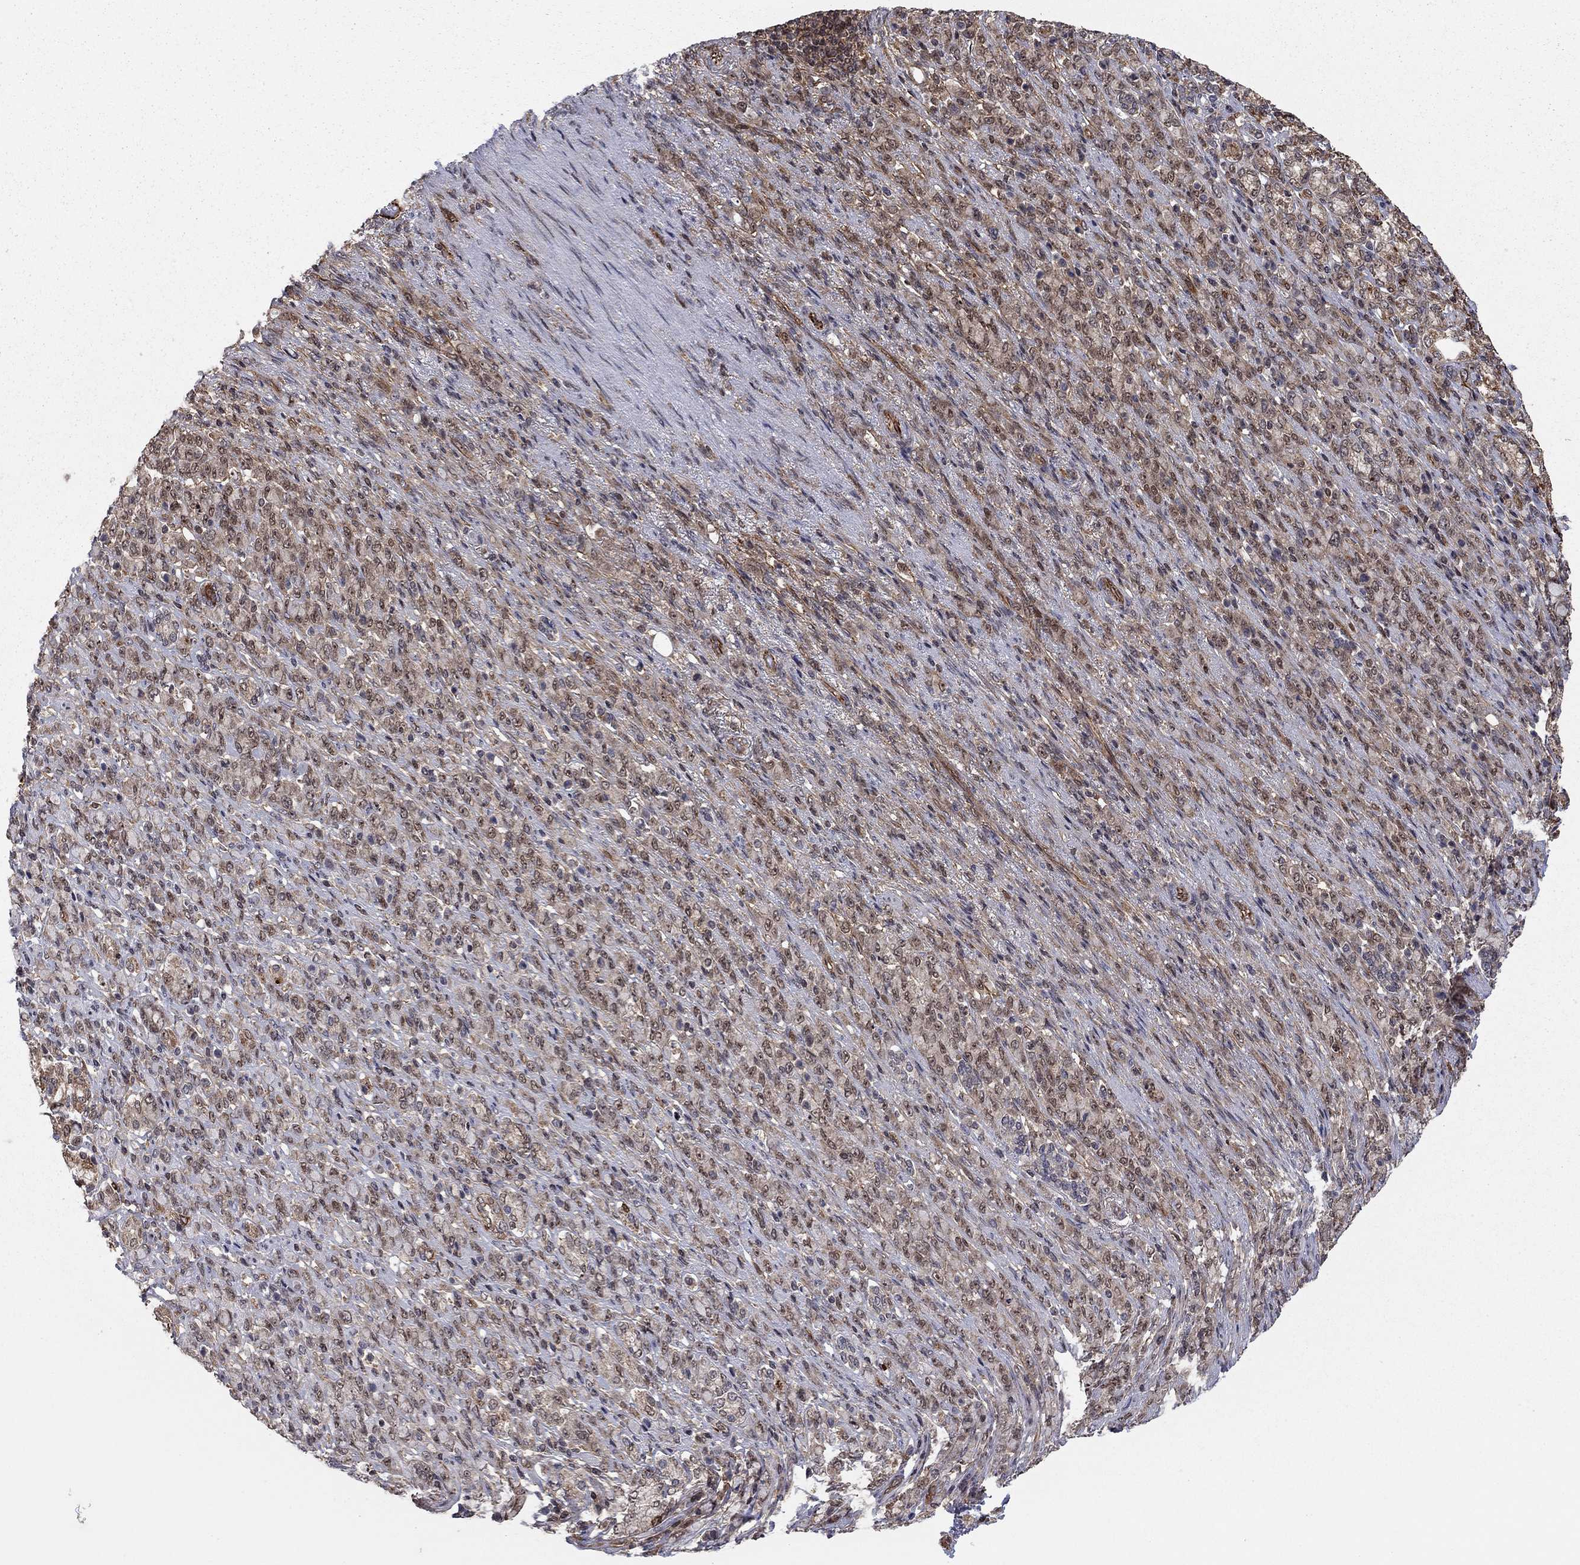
{"staining": {"intensity": "weak", "quantity": "25%-75%", "location": "cytoplasmic/membranous,nuclear"}, "tissue": "stomach cancer", "cell_type": "Tumor cells", "image_type": "cancer", "snomed": [{"axis": "morphology", "description": "Normal tissue, NOS"}, {"axis": "morphology", "description": "Adenocarcinoma, NOS"}, {"axis": "topography", "description": "Stomach"}], "caption": "Brown immunohistochemical staining in stomach cancer (adenocarcinoma) demonstrates weak cytoplasmic/membranous and nuclear positivity in approximately 25%-75% of tumor cells. Nuclei are stained in blue.", "gene": "TDP1", "patient": {"sex": "female", "age": 79}}